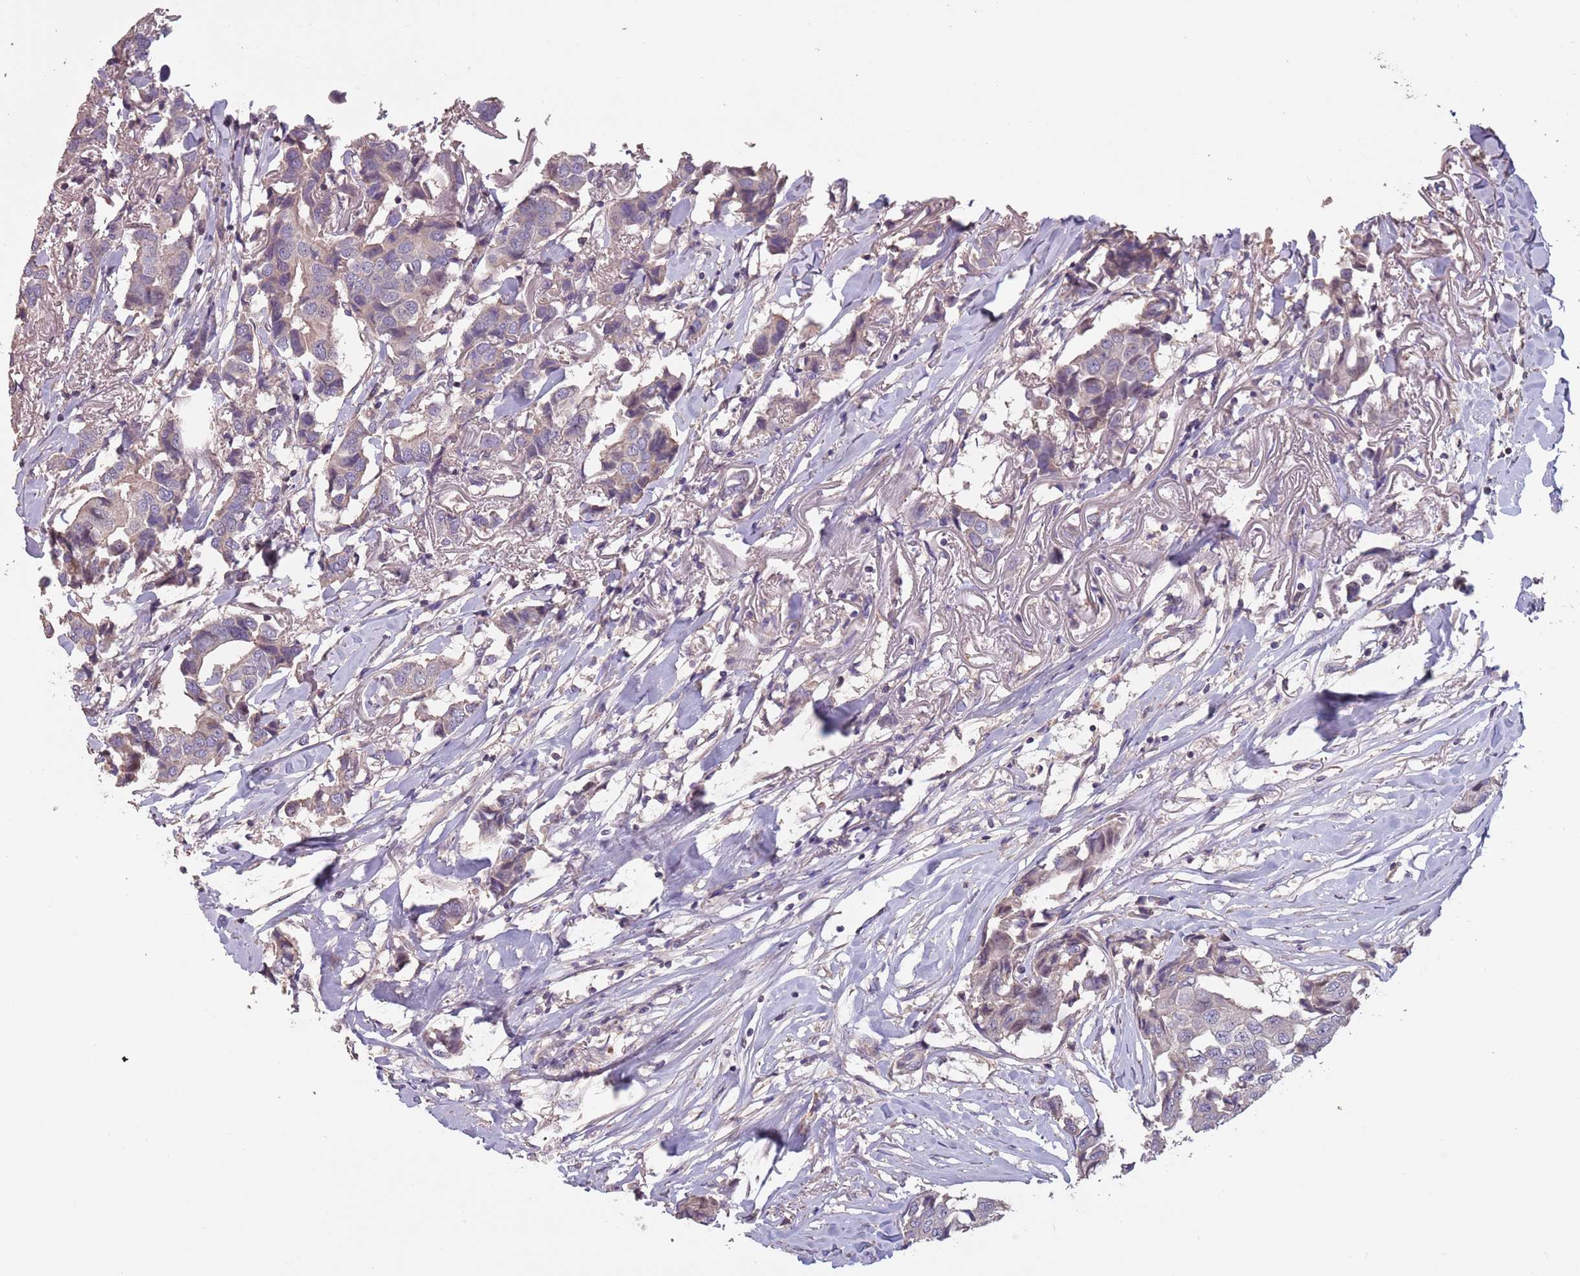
{"staining": {"intensity": "negative", "quantity": "none", "location": "none"}, "tissue": "breast cancer", "cell_type": "Tumor cells", "image_type": "cancer", "snomed": [{"axis": "morphology", "description": "Duct carcinoma"}, {"axis": "topography", "description": "Breast"}], "caption": "This is a photomicrograph of immunohistochemistry staining of breast cancer, which shows no staining in tumor cells.", "gene": "MBD3L1", "patient": {"sex": "female", "age": 80}}